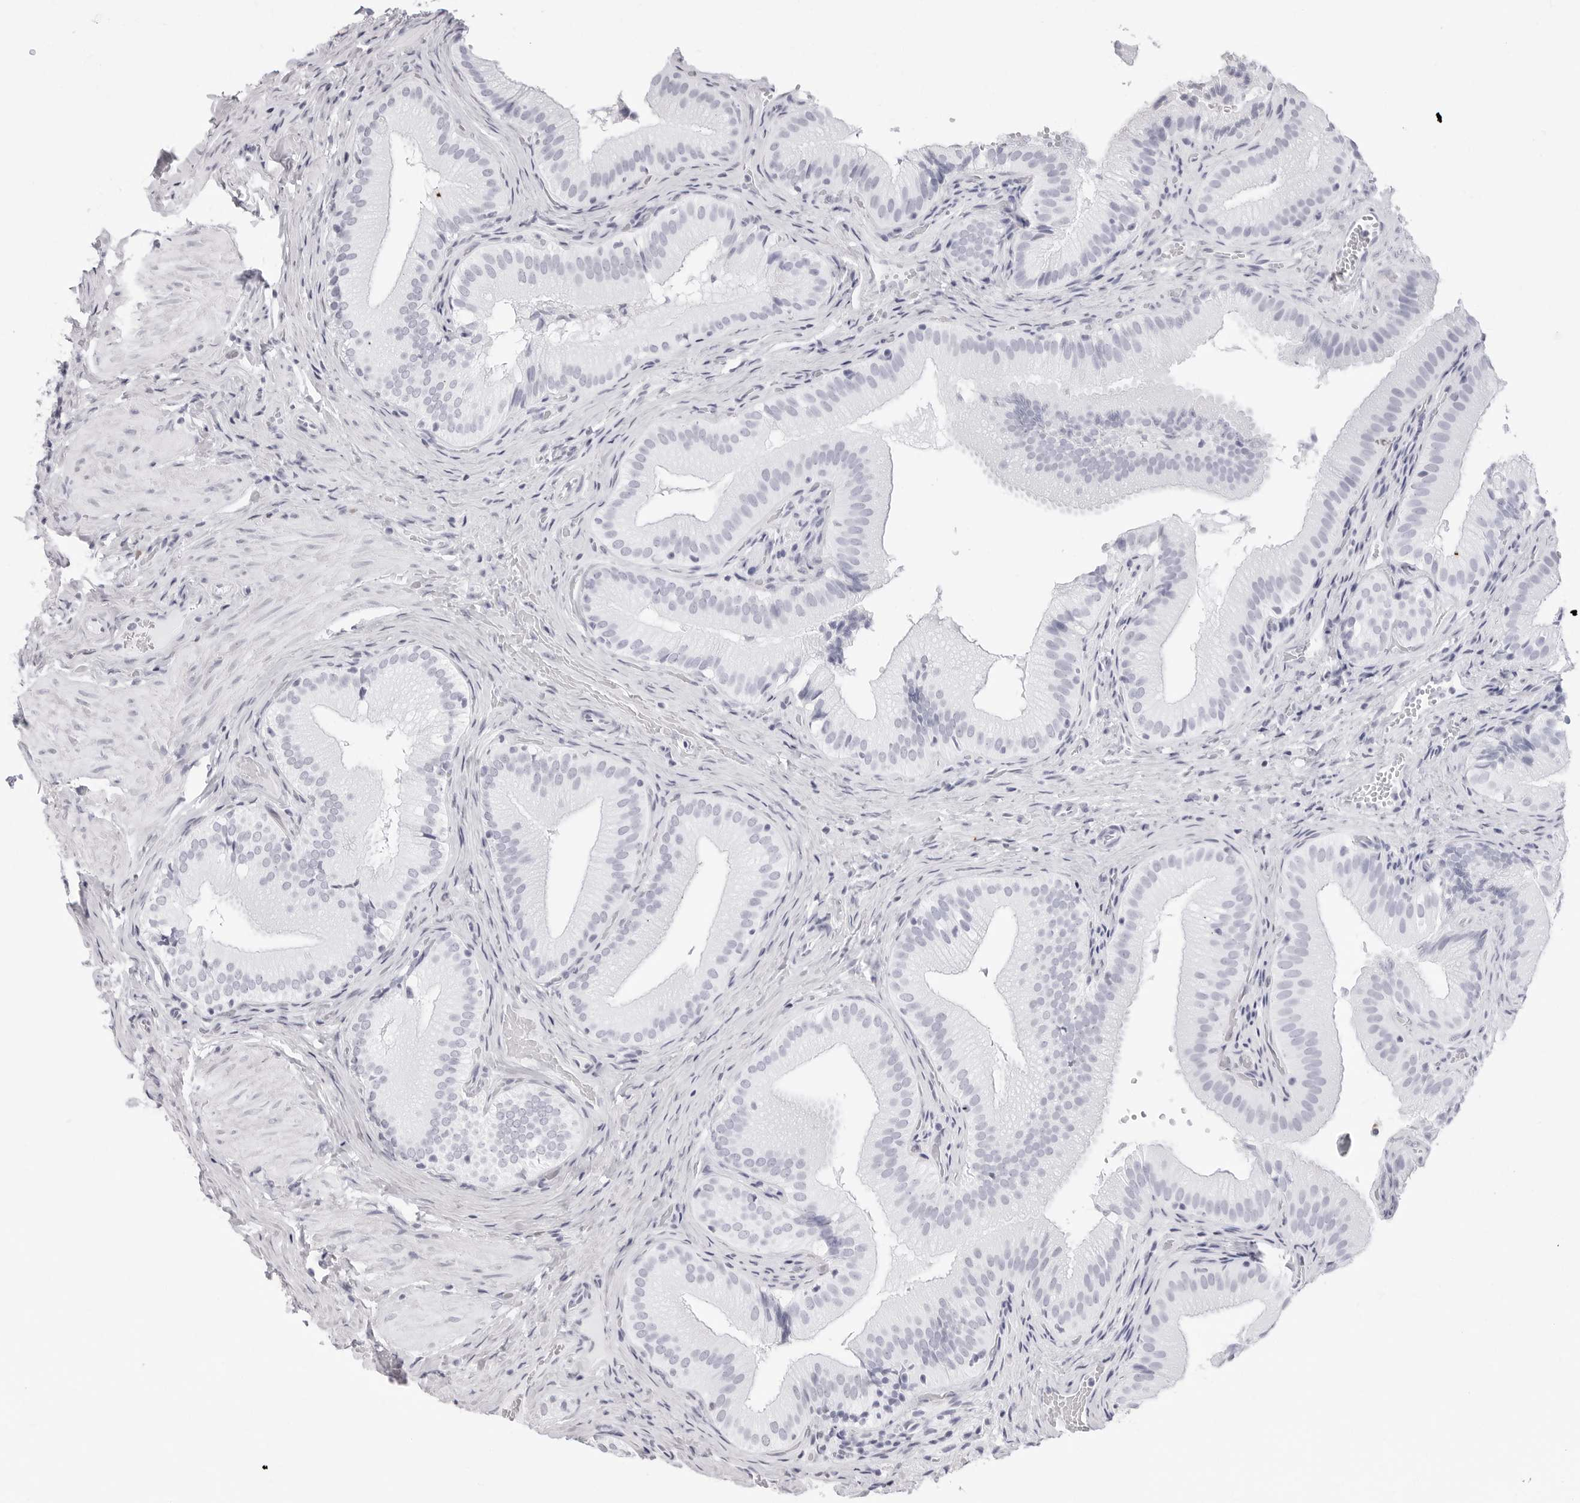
{"staining": {"intensity": "negative", "quantity": "none", "location": "none"}, "tissue": "gallbladder", "cell_type": "Glandular cells", "image_type": "normal", "snomed": [{"axis": "morphology", "description": "Normal tissue, NOS"}, {"axis": "topography", "description": "Gallbladder"}], "caption": "Immunohistochemistry photomicrograph of benign human gallbladder stained for a protein (brown), which shows no staining in glandular cells. Nuclei are stained in blue.", "gene": "NASP", "patient": {"sex": "female", "age": 30}}